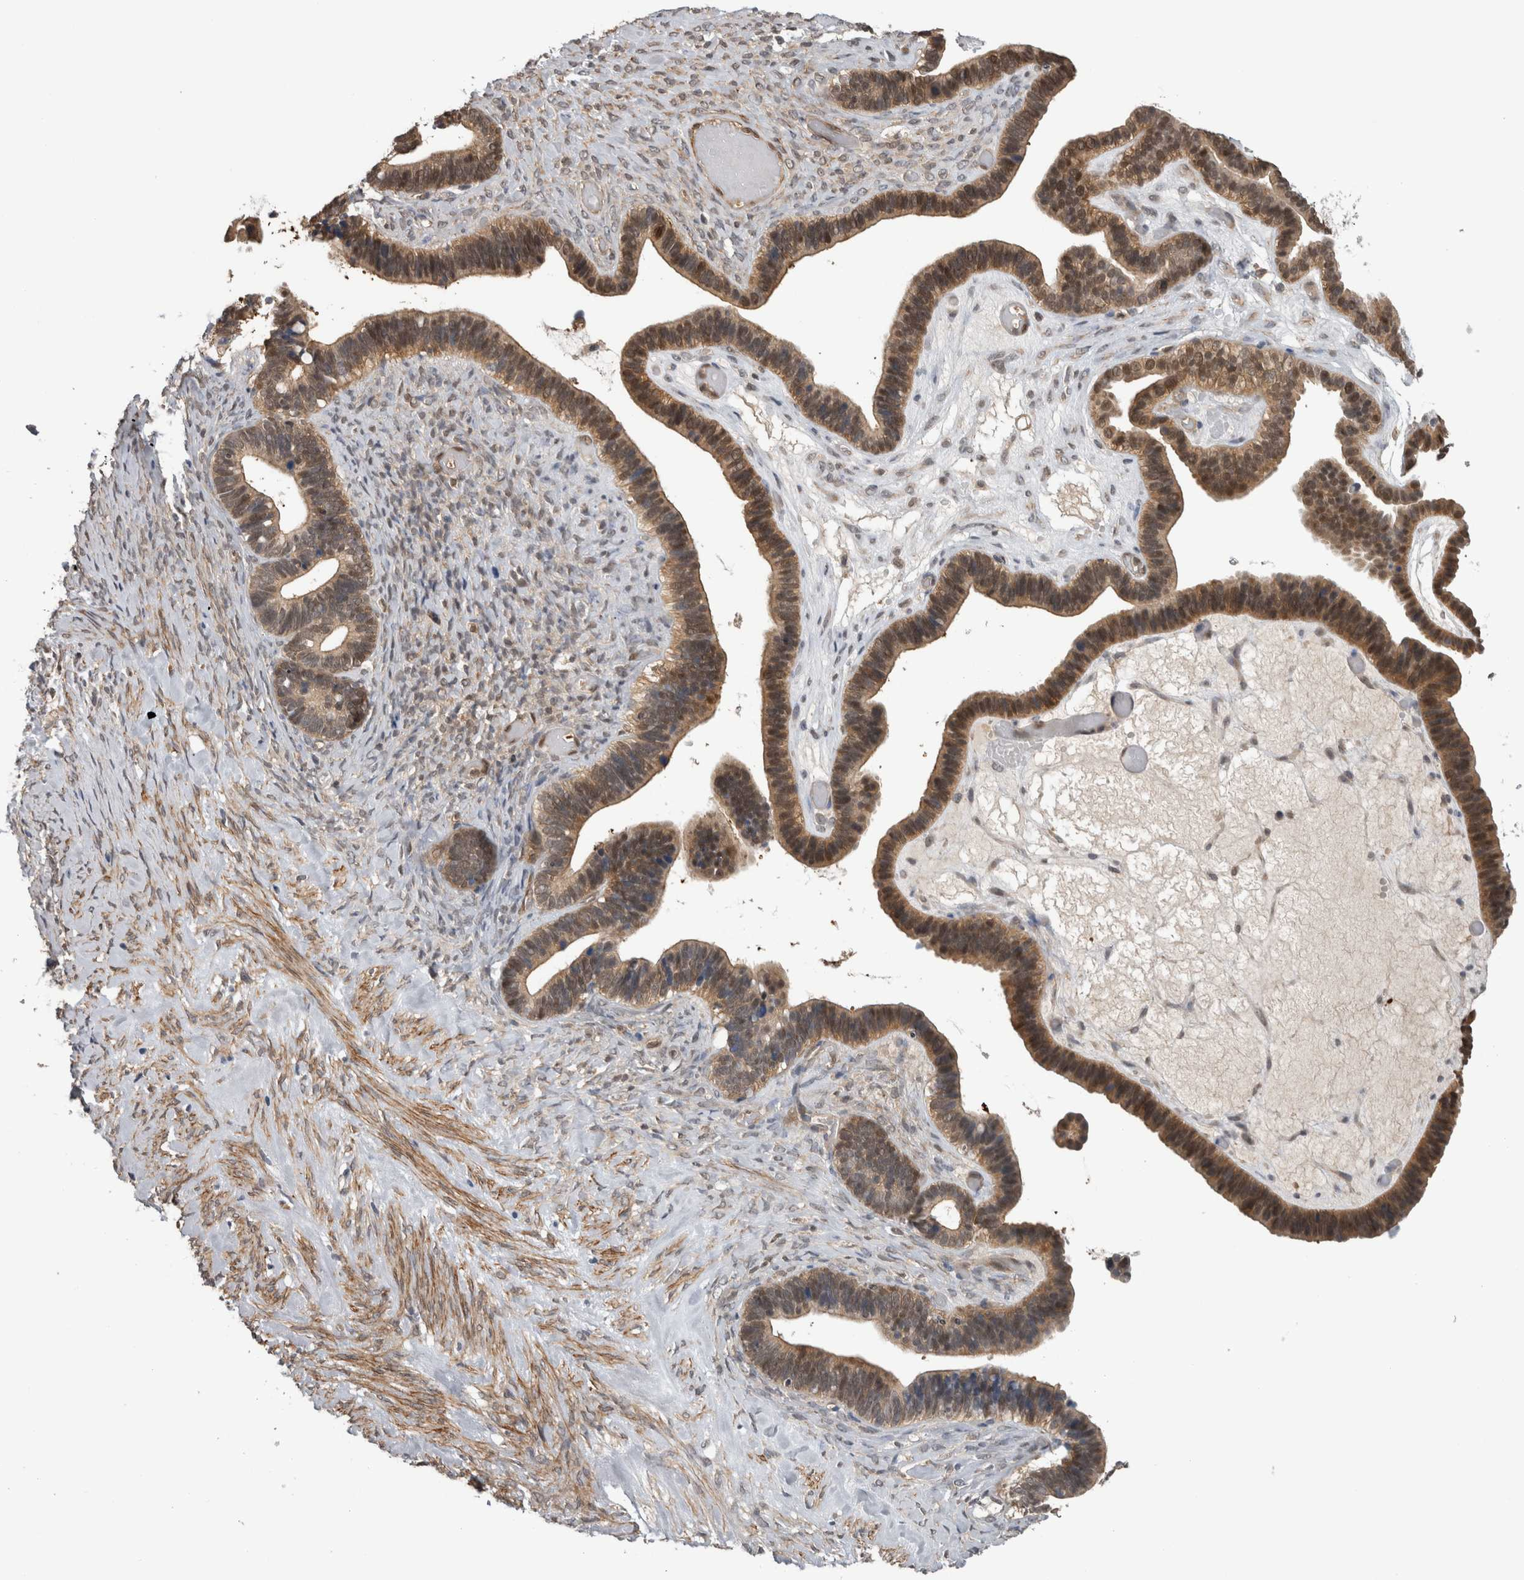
{"staining": {"intensity": "strong", "quantity": ">75%", "location": "cytoplasmic/membranous,nuclear"}, "tissue": "ovarian cancer", "cell_type": "Tumor cells", "image_type": "cancer", "snomed": [{"axis": "morphology", "description": "Cystadenocarcinoma, serous, NOS"}, {"axis": "topography", "description": "Ovary"}], "caption": "Protein staining by immunohistochemistry (IHC) demonstrates strong cytoplasmic/membranous and nuclear positivity in approximately >75% of tumor cells in ovarian serous cystadenocarcinoma.", "gene": "NAPRT", "patient": {"sex": "female", "age": 56}}